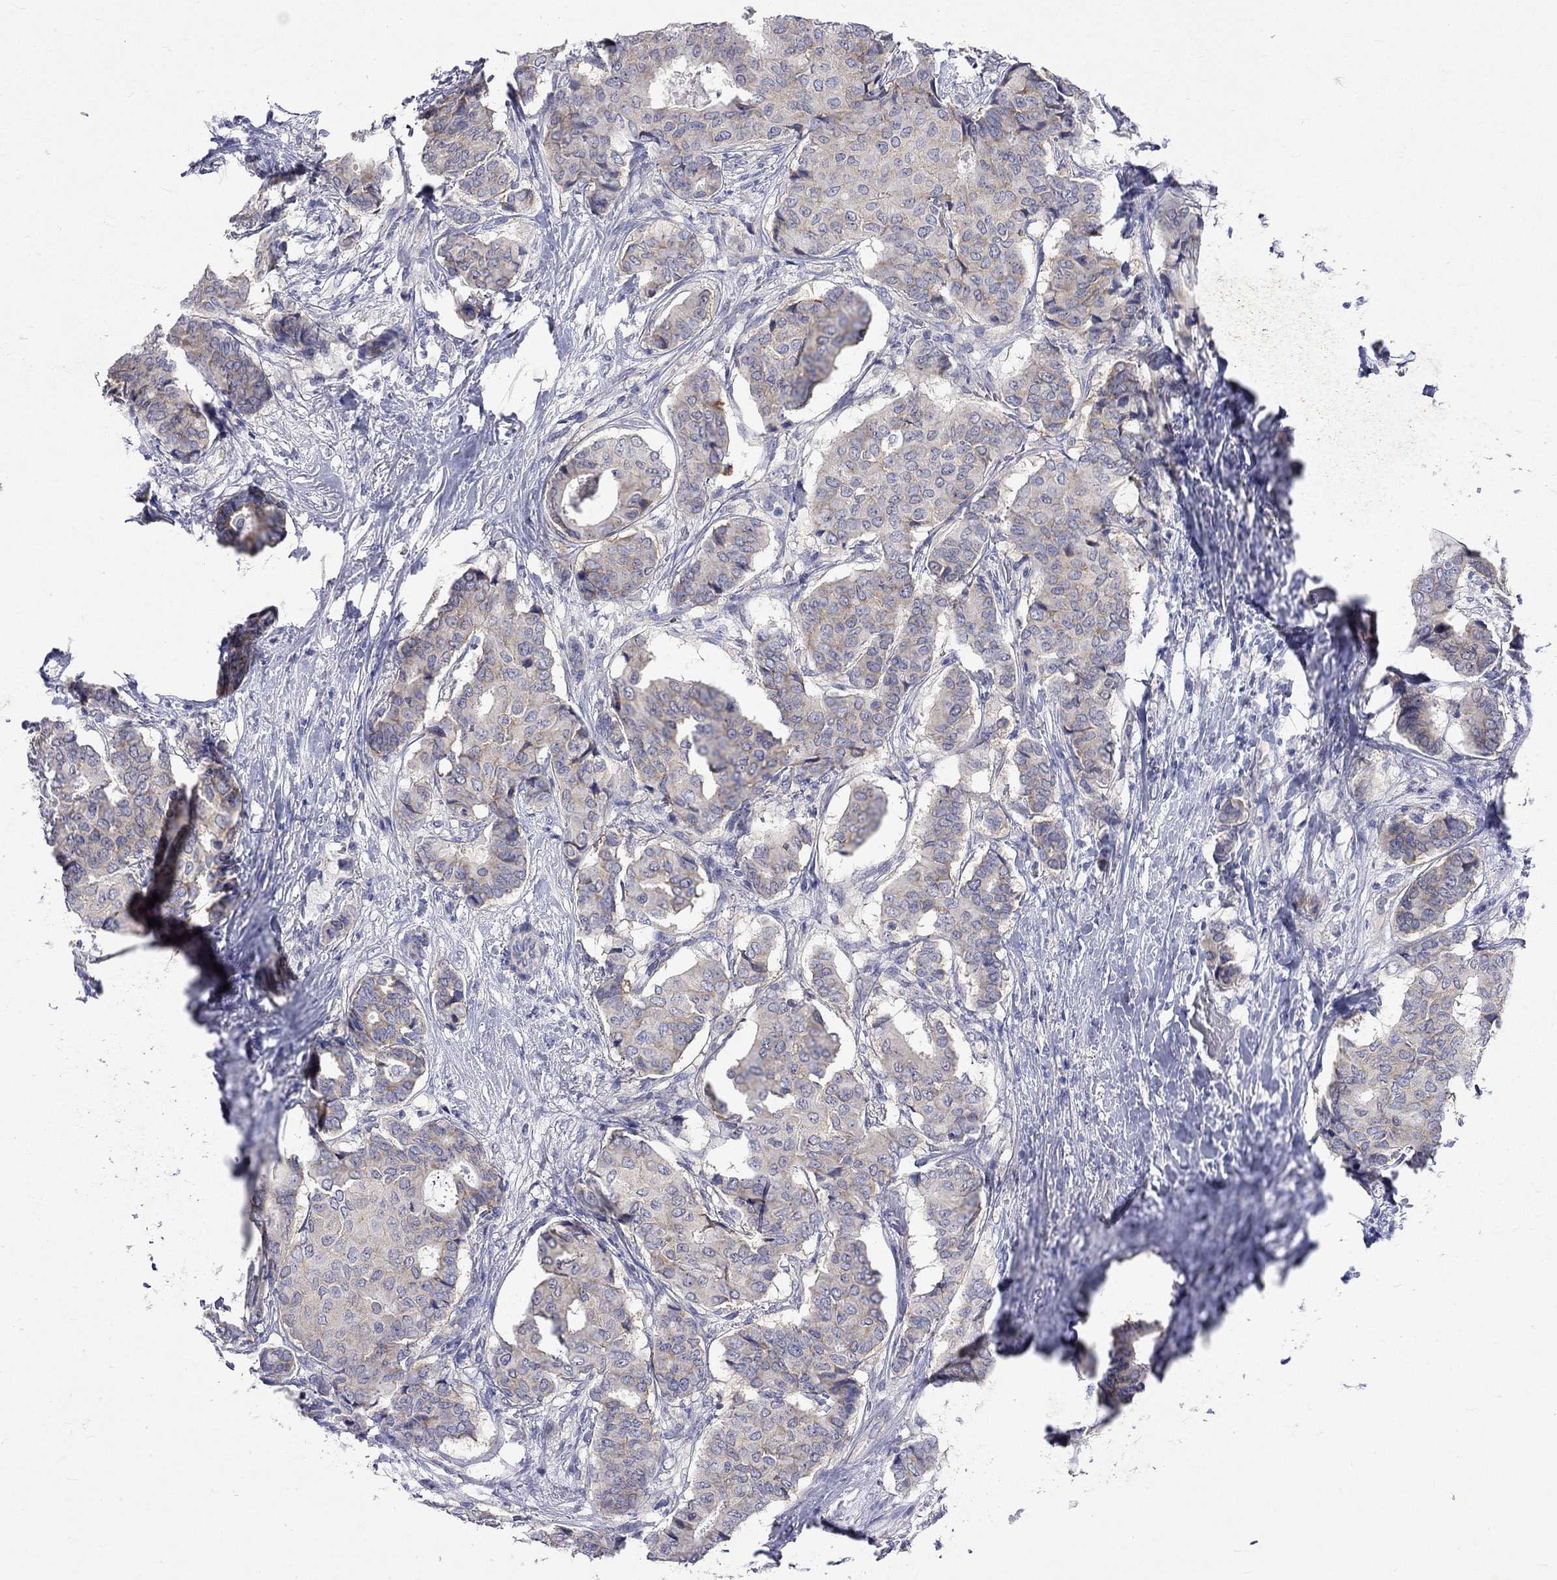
{"staining": {"intensity": "weak", "quantity": ">75%", "location": "cytoplasmic/membranous"}, "tissue": "breast cancer", "cell_type": "Tumor cells", "image_type": "cancer", "snomed": [{"axis": "morphology", "description": "Duct carcinoma"}, {"axis": "topography", "description": "Breast"}], "caption": "Invasive ductal carcinoma (breast) tissue shows weak cytoplasmic/membranous staining in about >75% of tumor cells, visualized by immunohistochemistry. (brown staining indicates protein expression, while blue staining denotes nuclei).", "gene": "CERS1", "patient": {"sex": "female", "age": 75}}